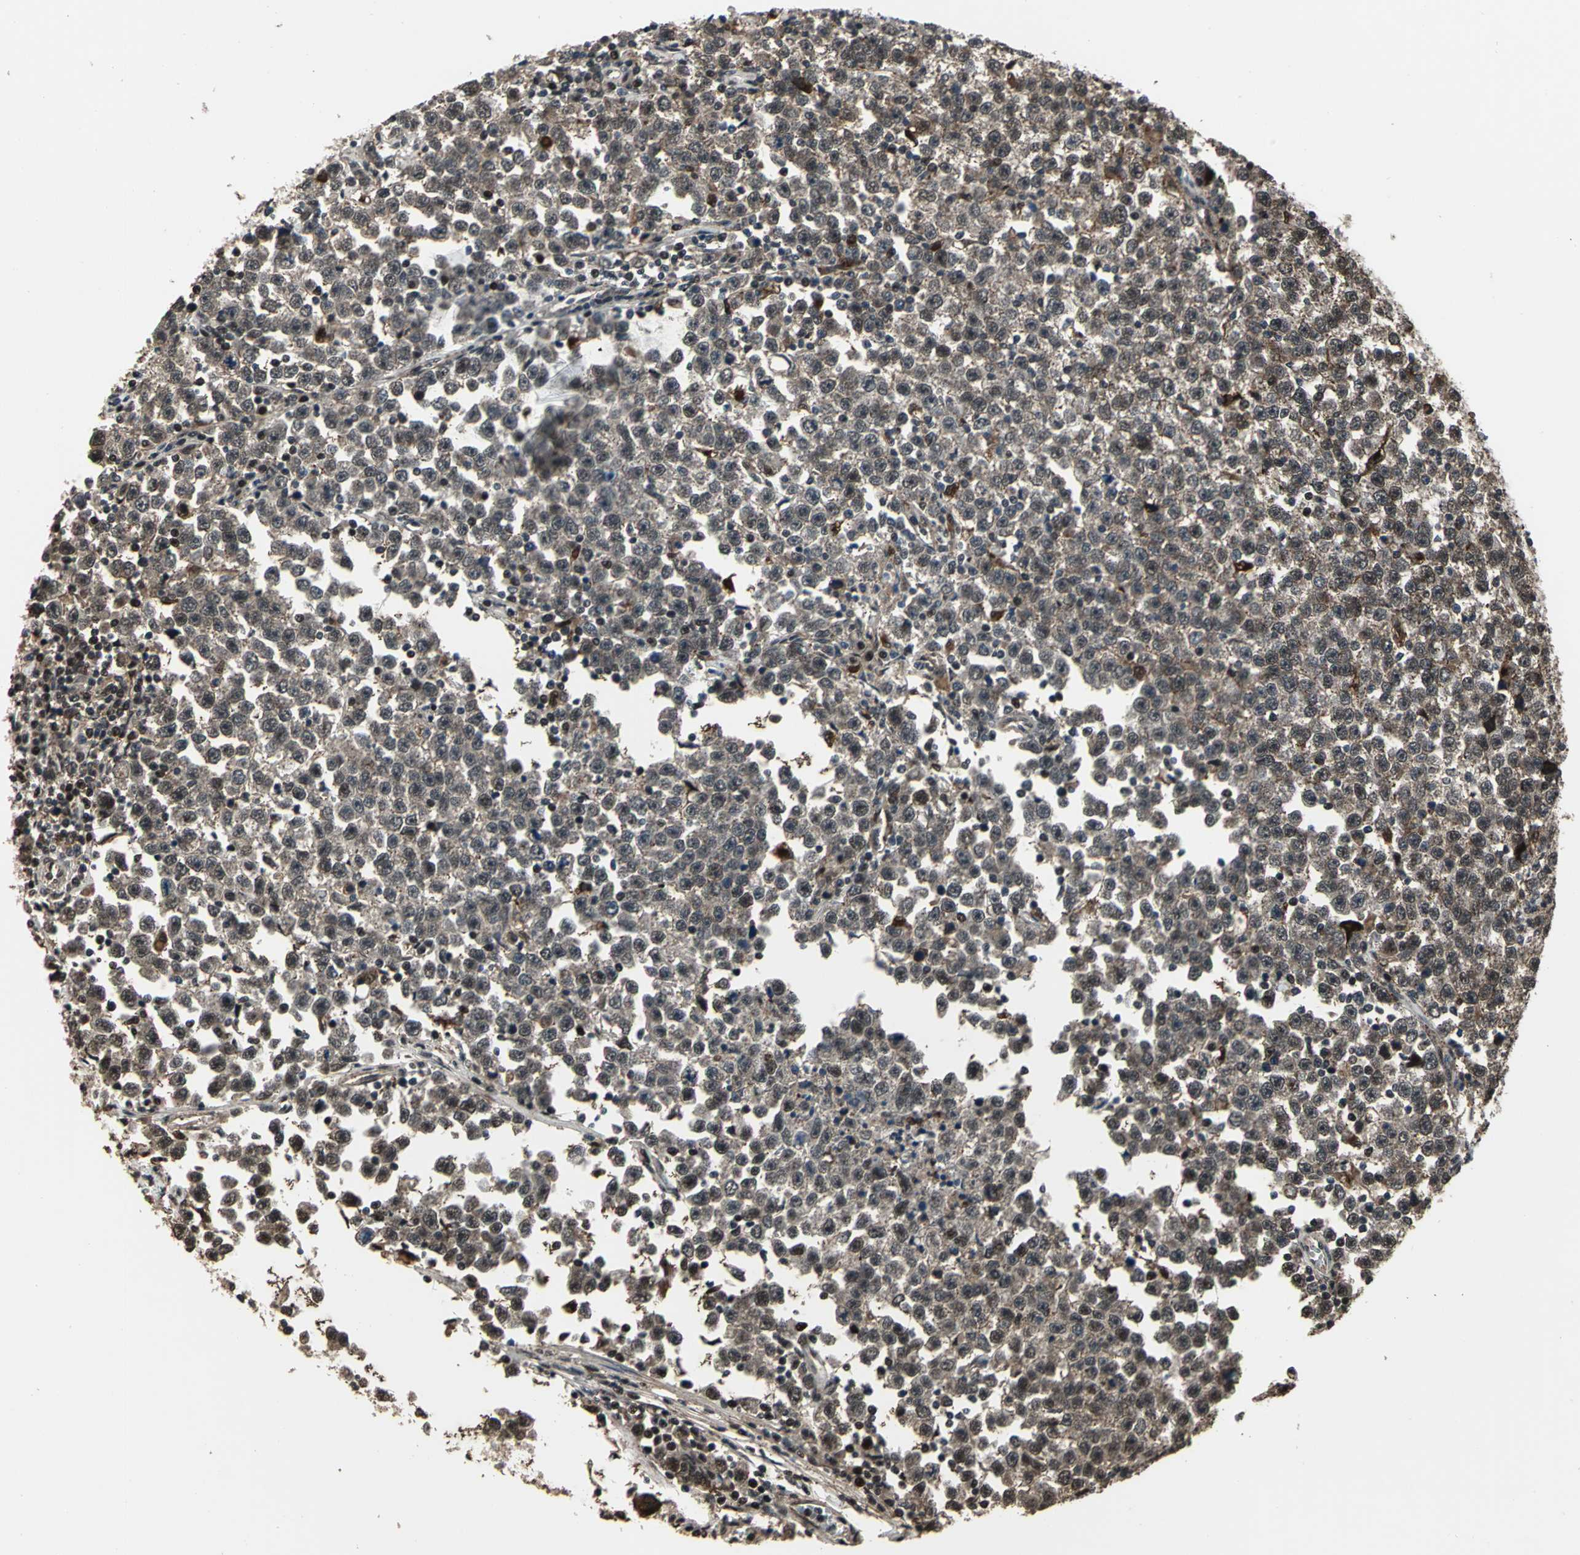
{"staining": {"intensity": "moderate", "quantity": ">75%", "location": "nuclear"}, "tissue": "testis cancer", "cell_type": "Tumor cells", "image_type": "cancer", "snomed": [{"axis": "morphology", "description": "Seminoma, NOS"}, {"axis": "topography", "description": "Testis"}], "caption": "There is medium levels of moderate nuclear staining in tumor cells of testis seminoma, as demonstrated by immunohistochemical staining (brown color).", "gene": "MIS18BP1", "patient": {"sex": "male", "age": 43}}